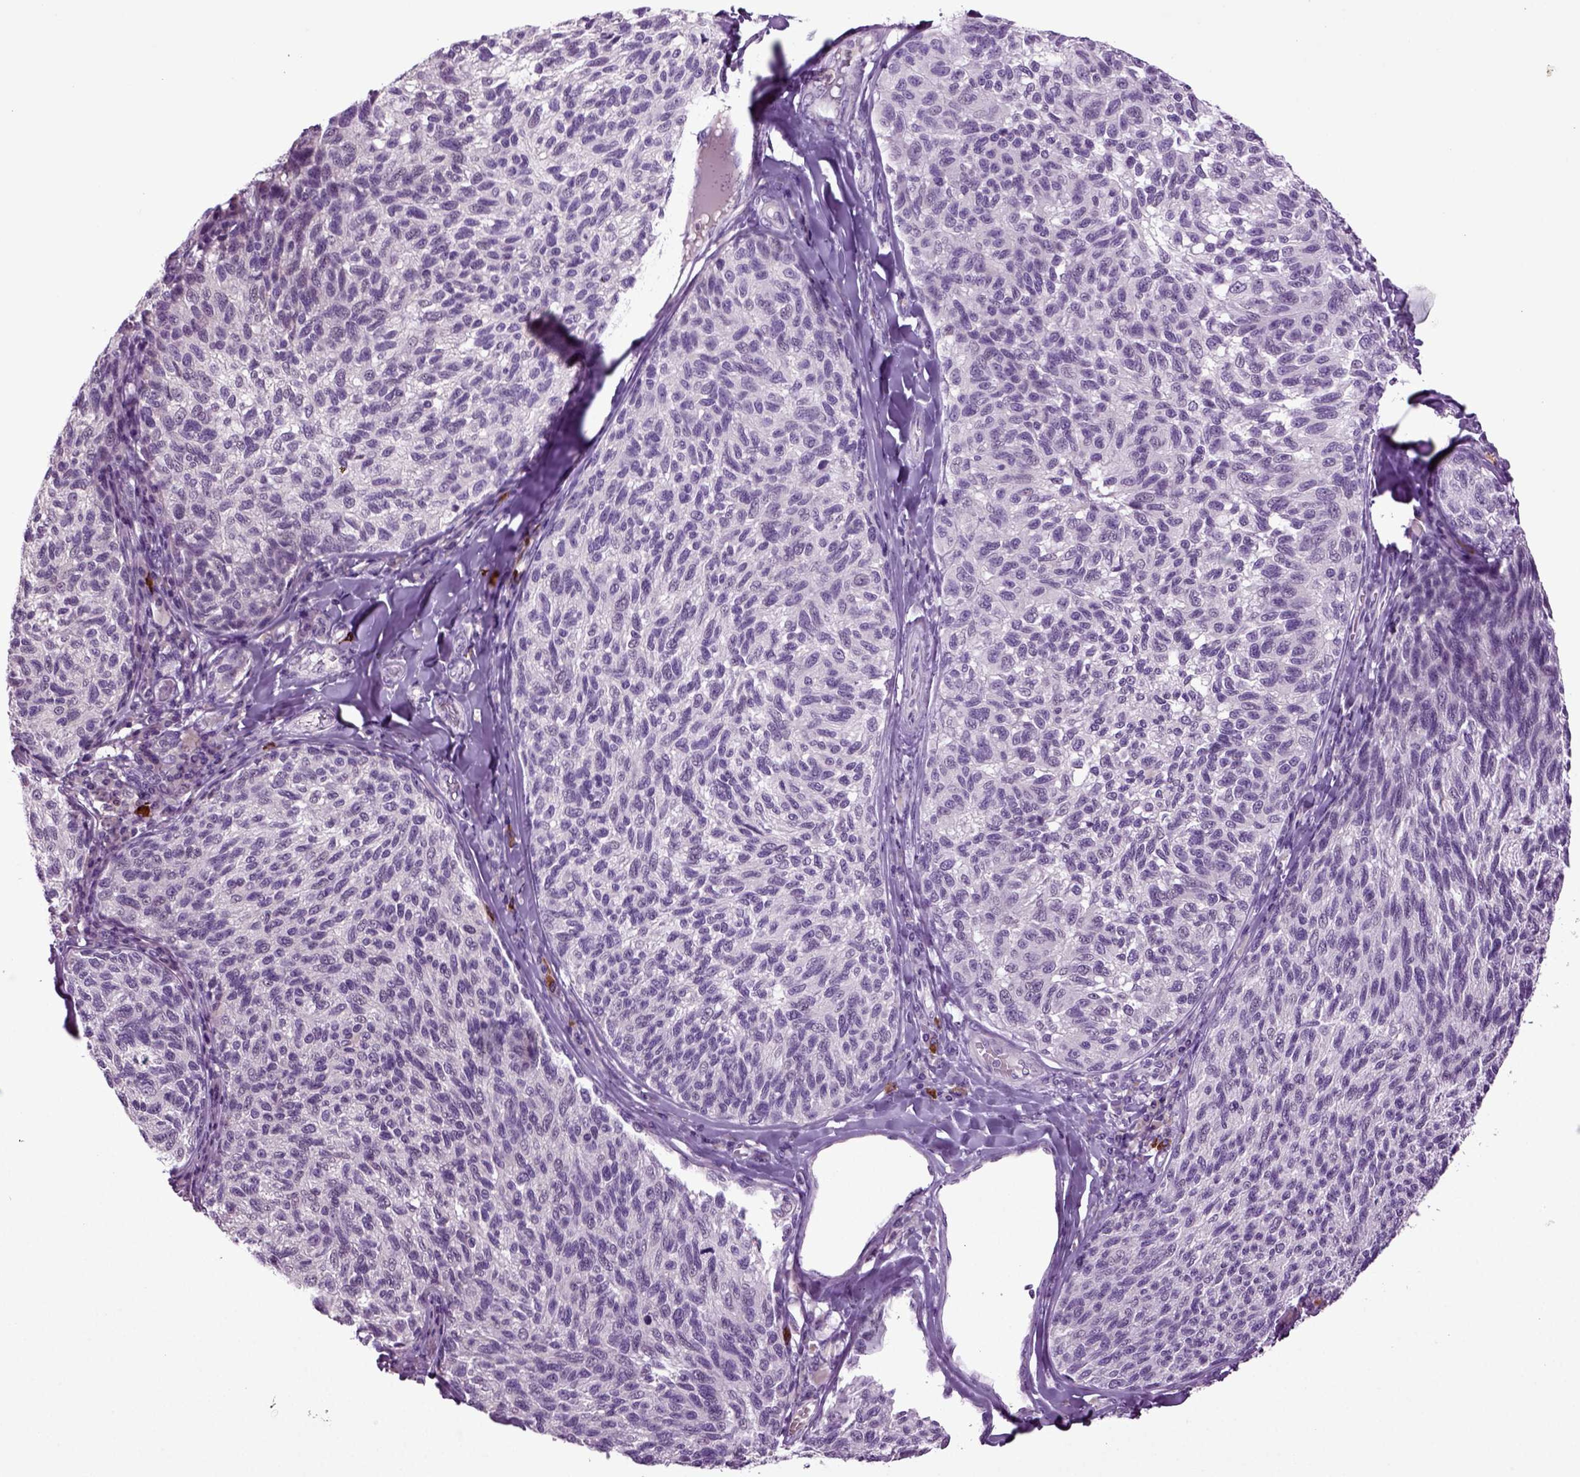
{"staining": {"intensity": "negative", "quantity": "none", "location": "none"}, "tissue": "melanoma", "cell_type": "Tumor cells", "image_type": "cancer", "snomed": [{"axis": "morphology", "description": "Malignant melanoma, NOS"}, {"axis": "topography", "description": "Skin"}], "caption": "This is a micrograph of immunohistochemistry (IHC) staining of malignant melanoma, which shows no expression in tumor cells. (DAB (3,3'-diaminobenzidine) immunohistochemistry (IHC) visualized using brightfield microscopy, high magnification).", "gene": "FGF11", "patient": {"sex": "female", "age": 73}}